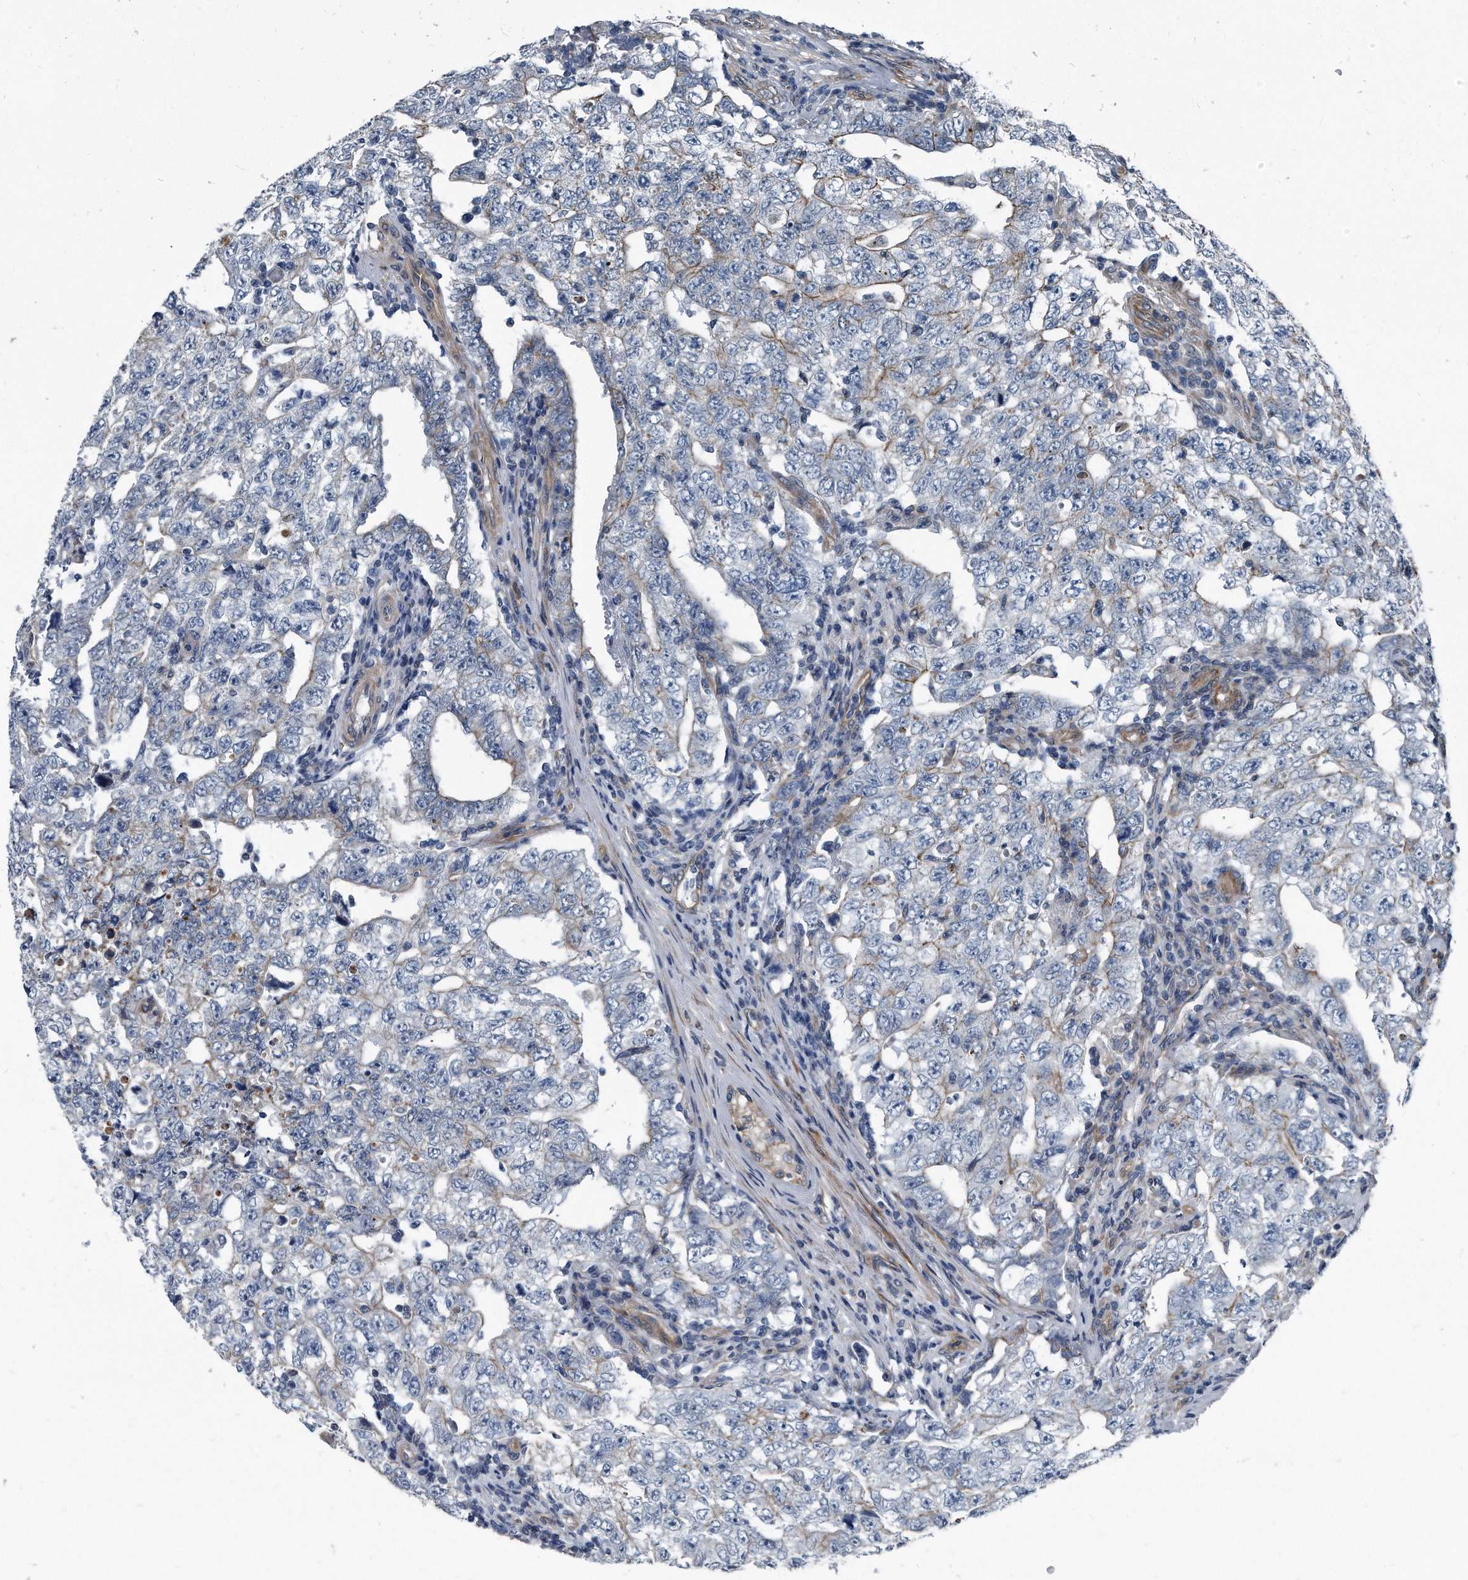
{"staining": {"intensity": "moderate", "quantity": "<25%", "location": "cytoplasmic/membranous"}, "tissue": "testis cancer", "cell_type": "Tumor cells", "image_type": "cancer", "snomed": [{"axis": "morphology", "description": "Carcinoma, Embryonal, NOS"}, {"axis": "topography", "description": "Testis"}], "caption": "The image demonstrates immunohistochemical staining of testis cancer (embryonal carcinoma). There is moderate cytoplasmic/membranous staining is identified in approximately <25% of tumor cells. The protein is stained brown, and the nuclei are stained in blue (DAB IHC with brightfield microscopy, high magnification).", "gene": "PLEC", "patient": {"sex": "male", "age": 26}}